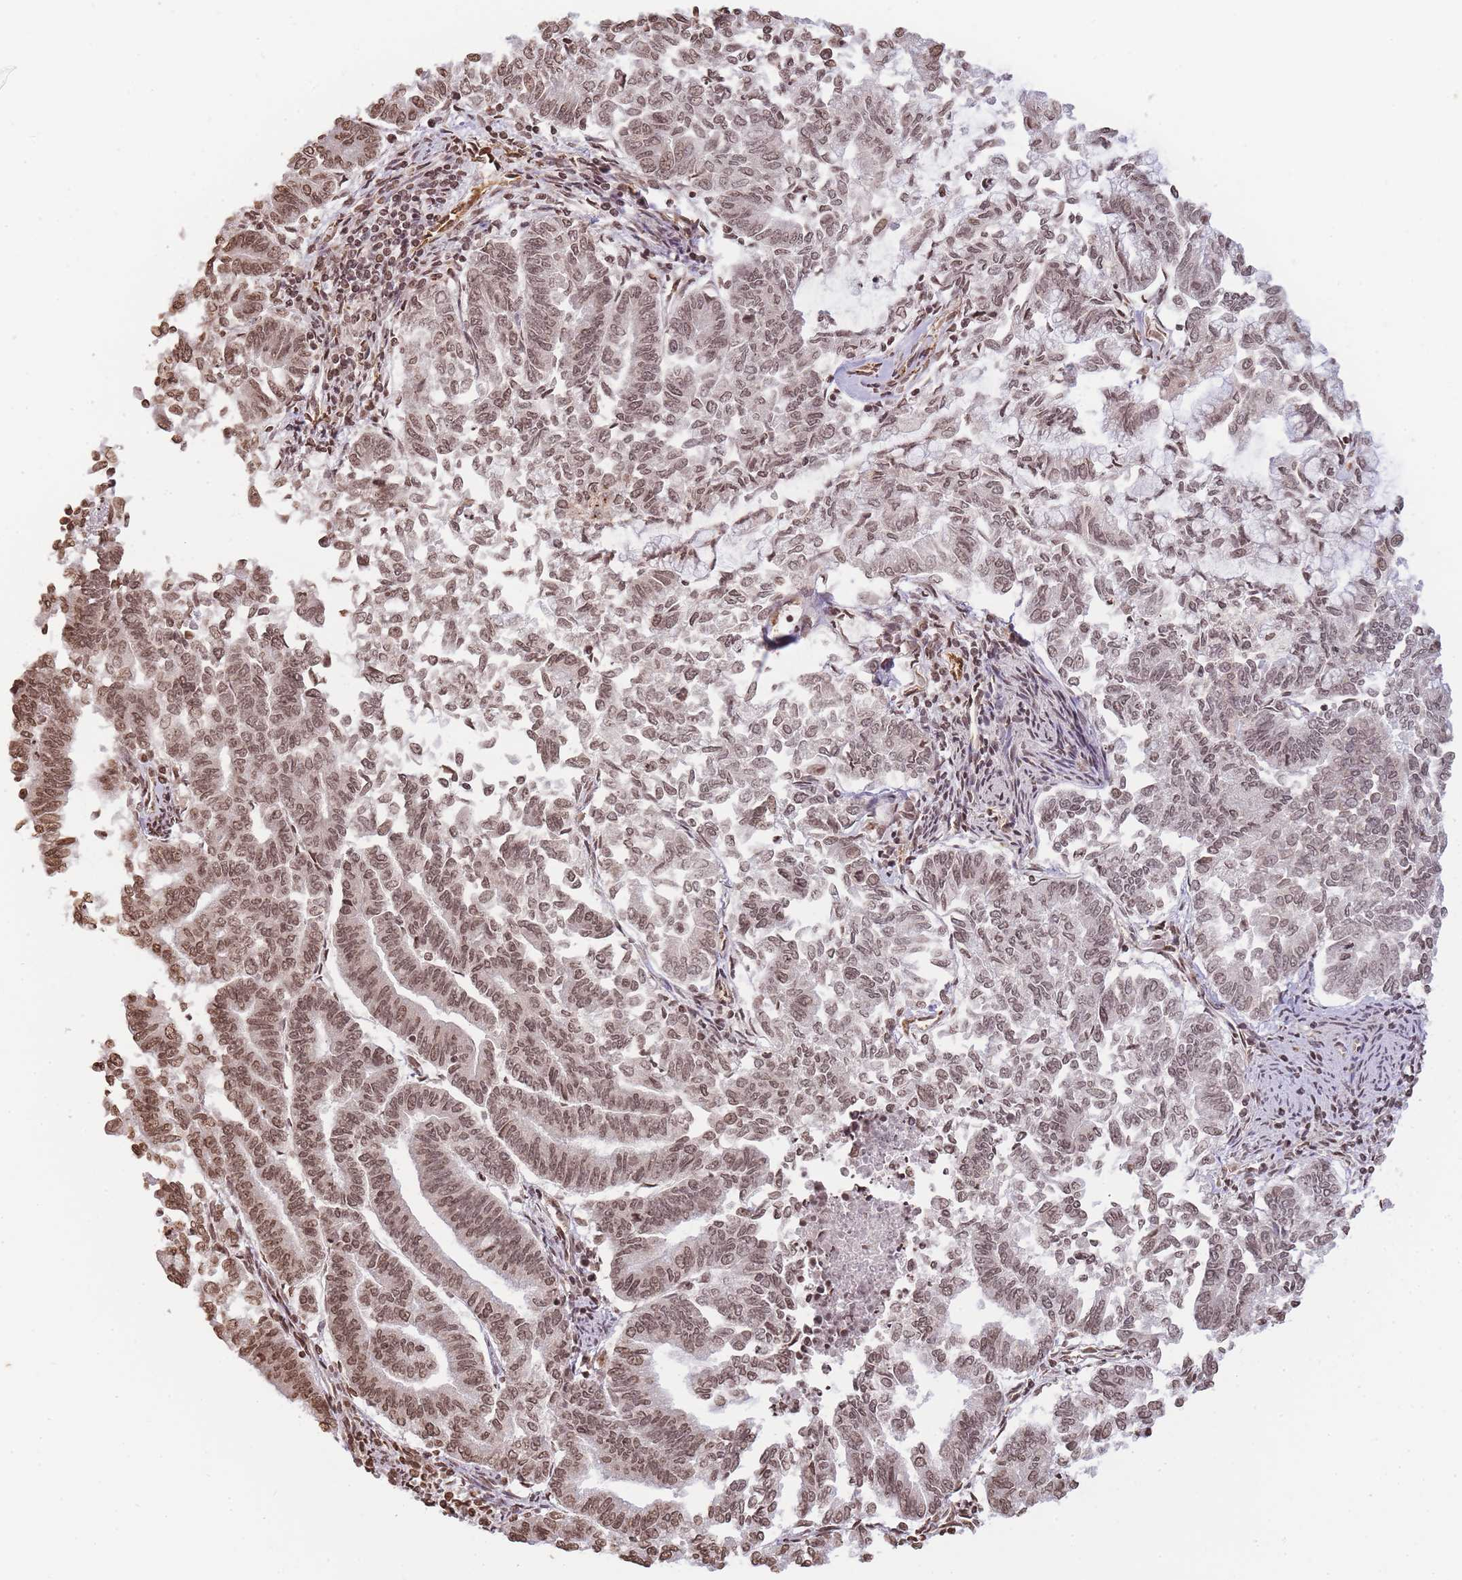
{"staining": {"intensity": "moderate", "quantity": ">75%", "location": "nuclear"}, "tissue": "endometrial cancer", "cell_type": "Tumor cells", "image_type": "cancer", "snomed": [{"axis": "morphology", "description": "Adenocarcinoma, NOS"}, {"axis": "topography", "description": "Endometrium"}], "caption": "Endometrial cancer was stained to show a protein in brown. There is medium levels of moderate nuclear expression in about >75% of tumor cells.", "gene": "WWTR1", "patient": {"sex": "female", "age": 79}}